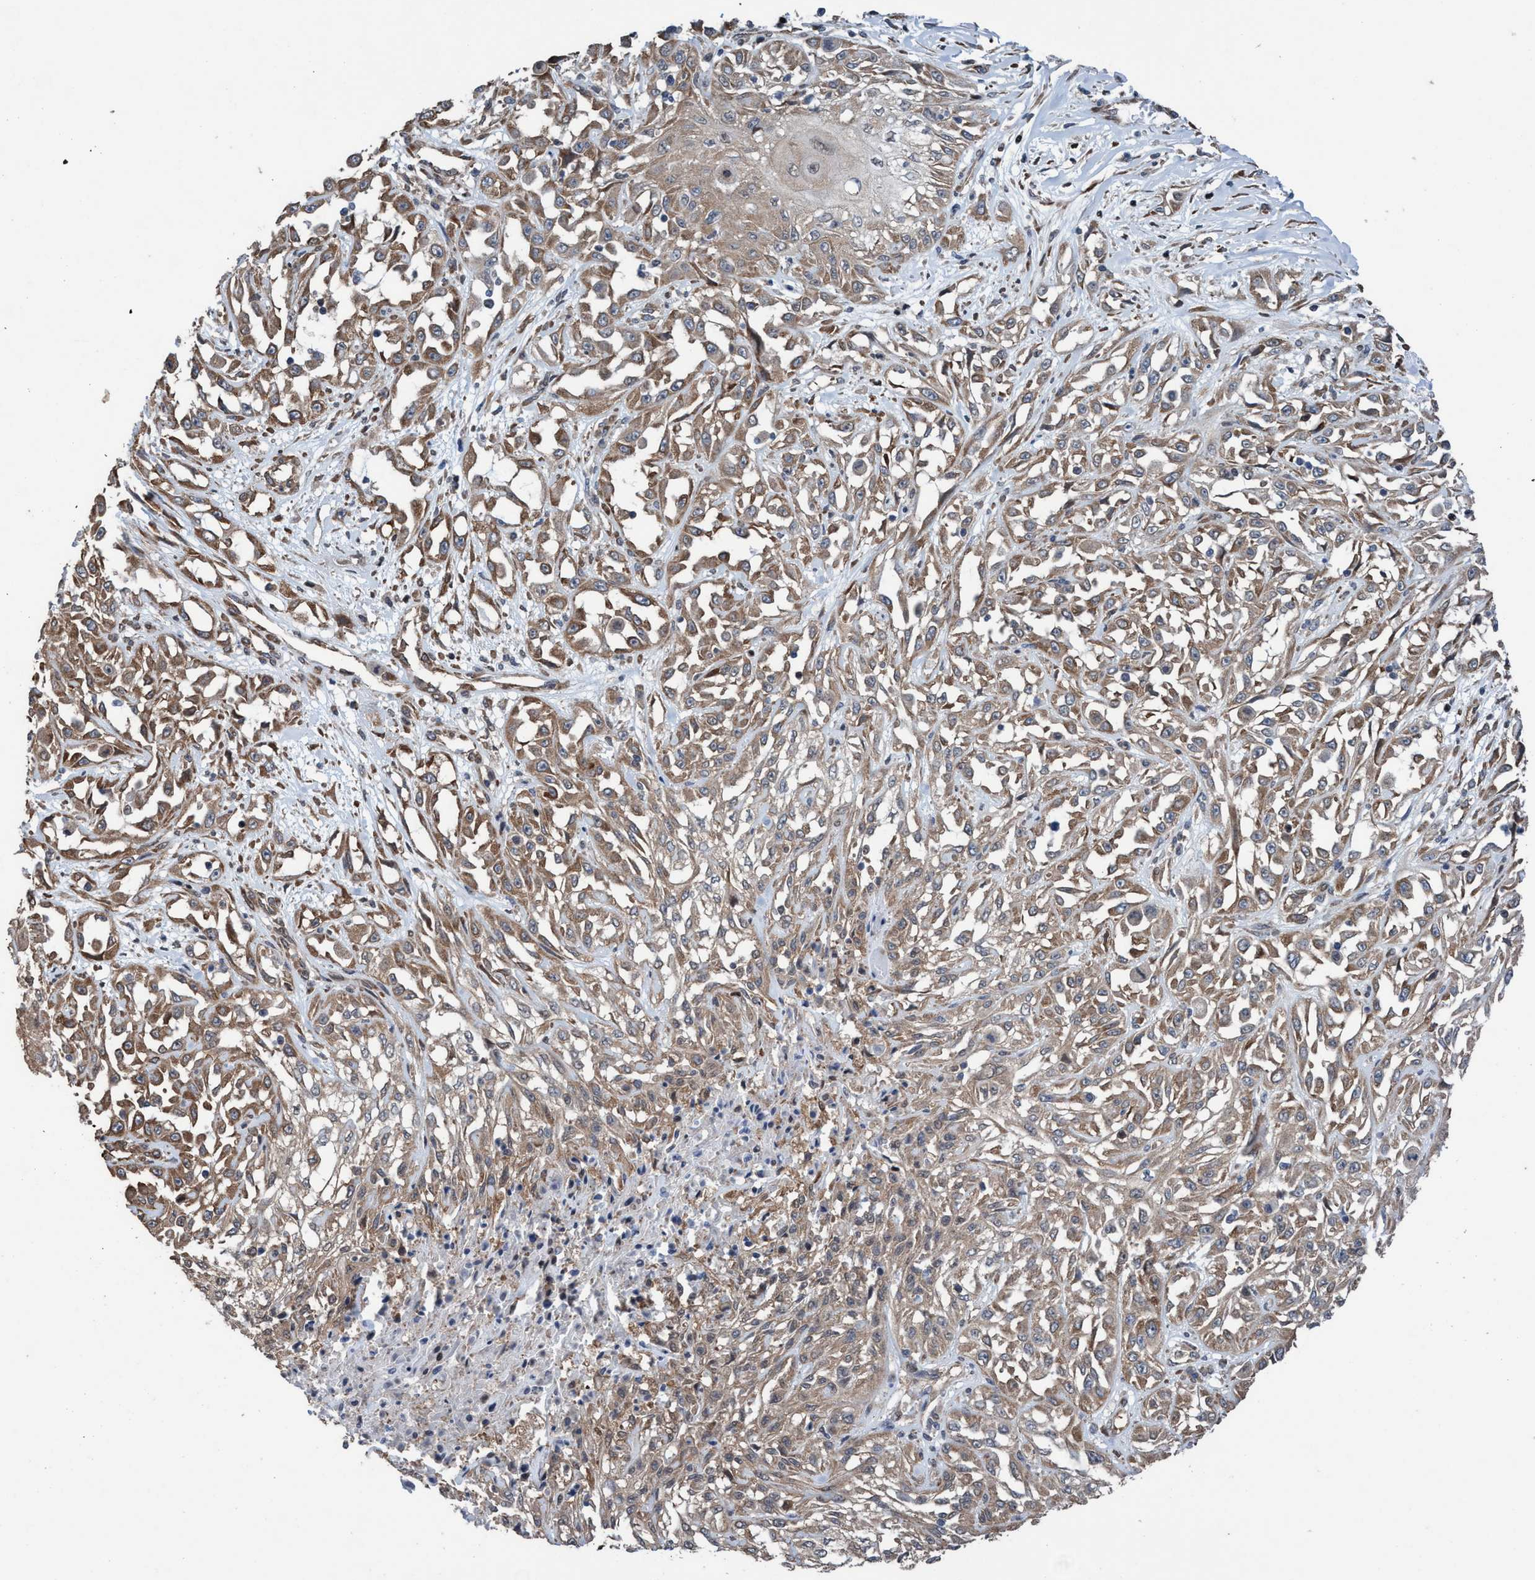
{"staining": {"intensity": "moderate", "quantity": ">75%", "location": "cytoplasmic/membranous"}, "tissue": "skin cancer", "cell_type": "Tumor cells", "image_type": "cancer", "snomed": [{"axis": "morphology", "description": "Squamous cell carcinoma, NOS"}, {"axis": "morphology", "description": "Squamous cell carcinoma, metastatic, NOS"}, {"axis": "topography", "description": "Skin"}, {"axis": "topography", "description": "Lymph node"}], "caption": "IHC histopathology image of skin cancer (squamous cell carcinoma) stained for a protein (brown), which reveals medium levels of moderate cytoplasmic/membranous positivity in approximately >75% of tumor cells.", "gene": "METAP2", "patient": {"sex": "male", "age": 75}}